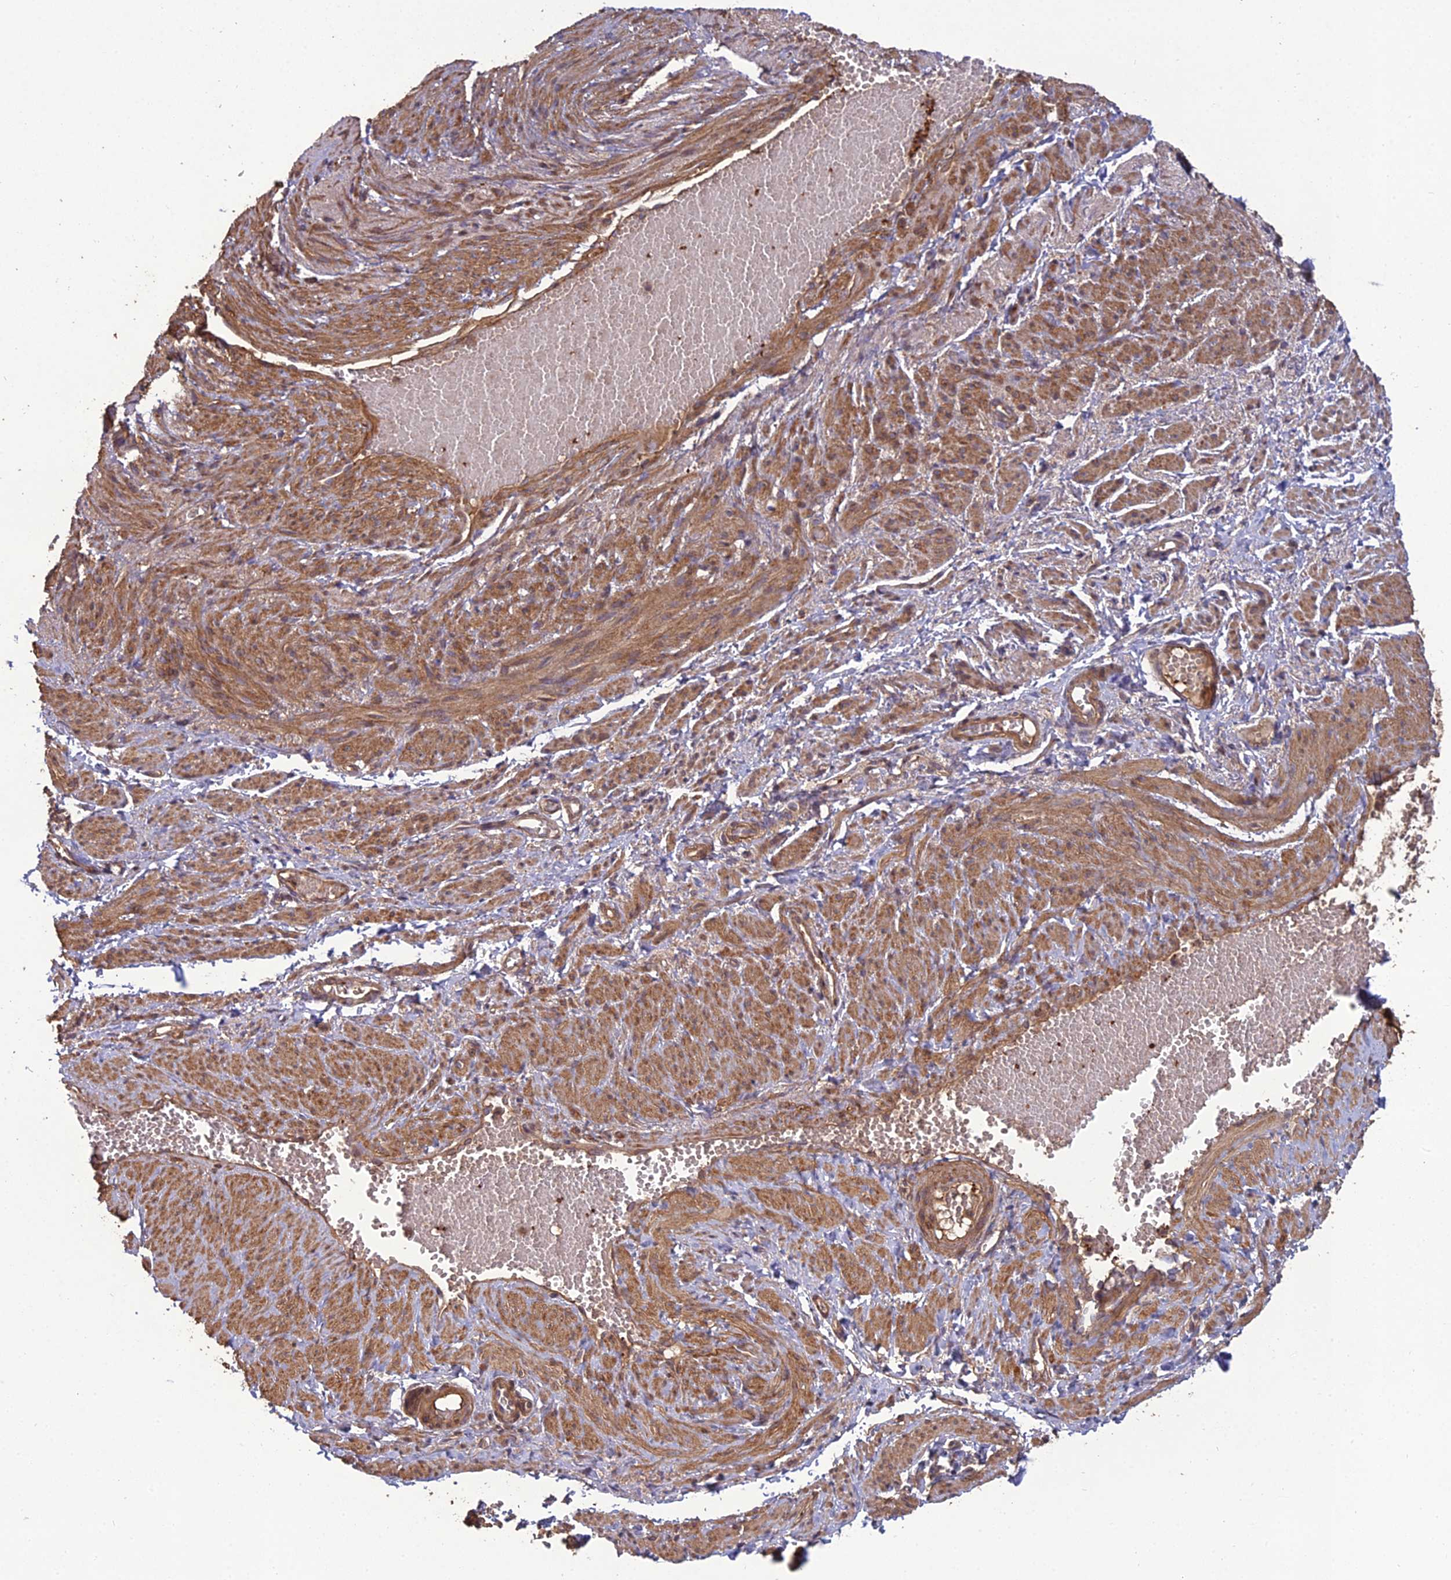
{"staining": {"intensity": "negative", "quantity": "none", "location": "none"}, "tissue": "soft tissue", "cell_type": "Fibroblasts", "image_type": "normal", "snomed": [{"axis": "morphology", "description": "Normal tissue, NOS"}, {"axis": "topography", "description": "Smooth muscle"}, {"axis": "topography", "description": "Peripheral nerve tissue"}], "caption": "Micrograph shows no significant protein positivity in fibroblasts of unremarkable soft tissue. (Stains: DAB immunohistochemistry (IHC) with hematoxylin counter stain, Microscopy: brightfield microscopy at high magnification).", "gene": "ATP6V0A2", "patient": {"sex": "female", "age": 39}}